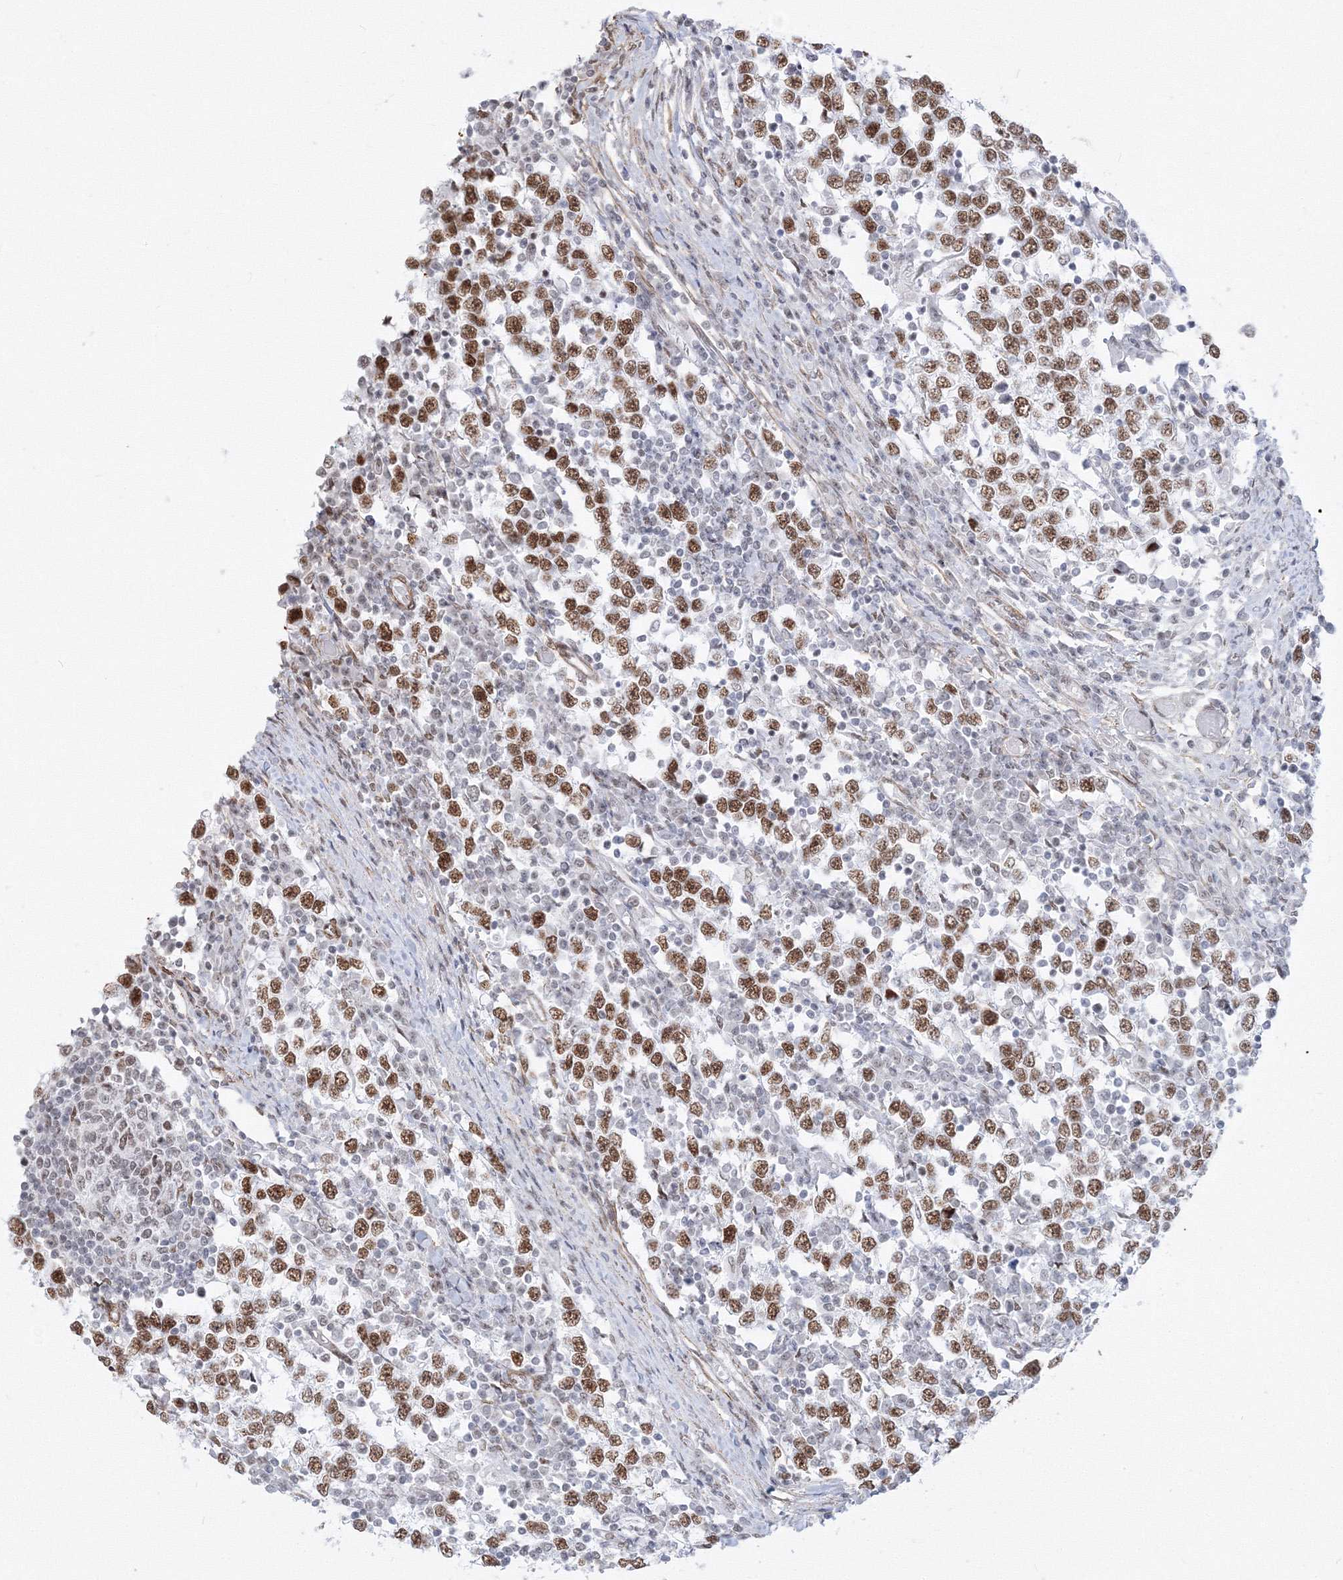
{"staining": {"intensity": "moderate", "quantity": ">75%", "location": "nuclear"}, "tissue": "testis cancer", "cell_type": "Tumor cells", "image_type": "cancer", "snomed": [{"axis": "morphology", "description": "Seminoma, NOS"}, {"axis": "topography", "description": "Testis"}], "caption": "There is medium levels of moderate nuclear expression in tumor cells of testis cancer, as demonstrated by immunohistochemical staining (brown color).", "gene": "ZNF638", "patient": {"sex": "male", "age": 65}}